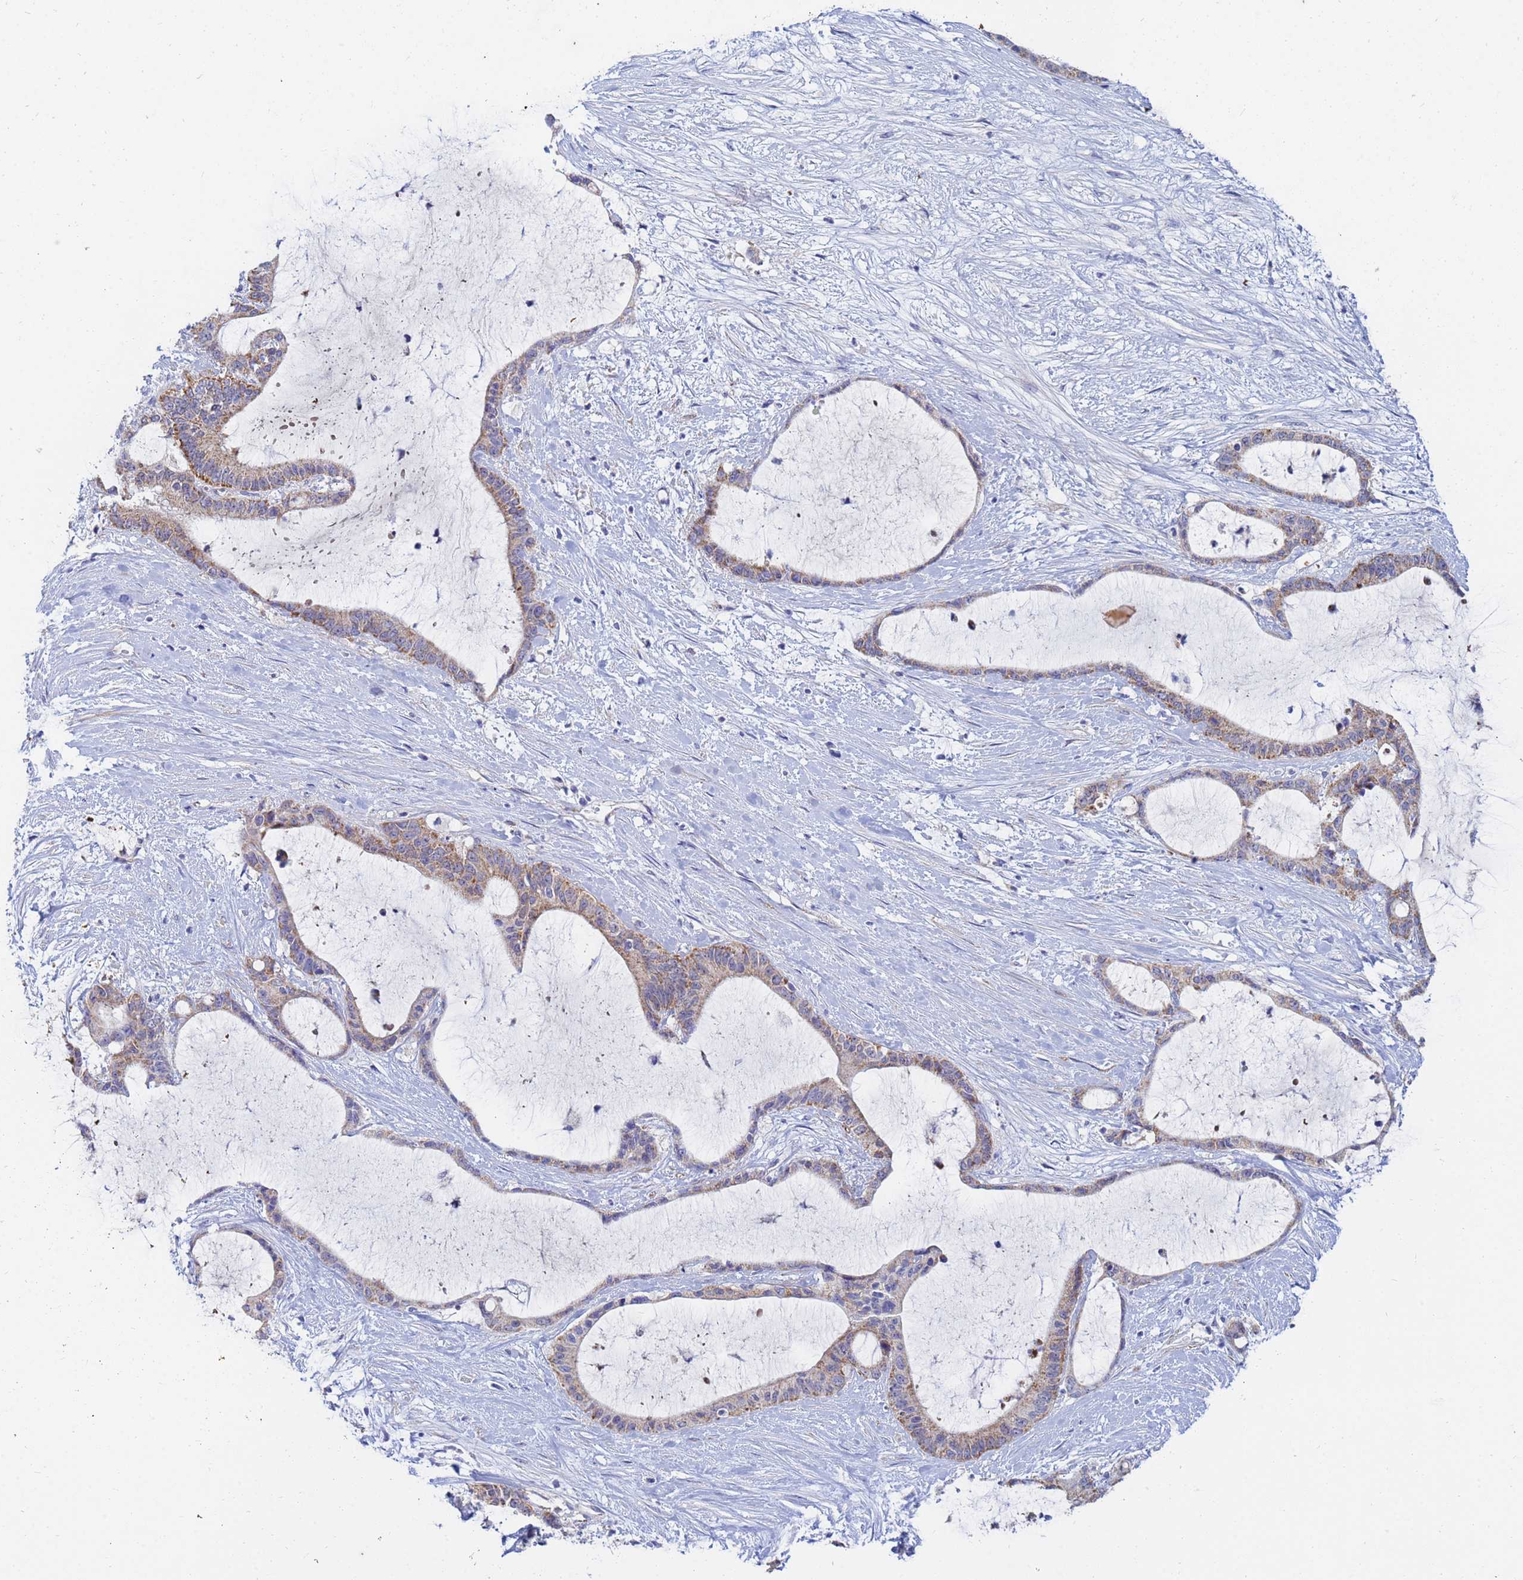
{"staining": {"intensity": "moderate", "quantity": ">75%", "location": "cytoplasmic/membranous"}, "tissue": "liver cancer", "cell_type": "Tumor cells", "image_type": "cancer", "snomed": [{"axis": "morphology", "description": "Normal tissue, NOS"}, {"axis": "morphology", "description": "Cholangiocarcinoma"}, {"axis": "topography", "description": "Liver"}, {"axis": "topography", "description": "Peripheral nerve tissue"}], "caption": "Human liver cholangiocarcinoma stained with a protein marker exhibits moderate staining in tumor cells.", "gene": "SDR39U1", "patient": {"sex": "female", "age": 73}}